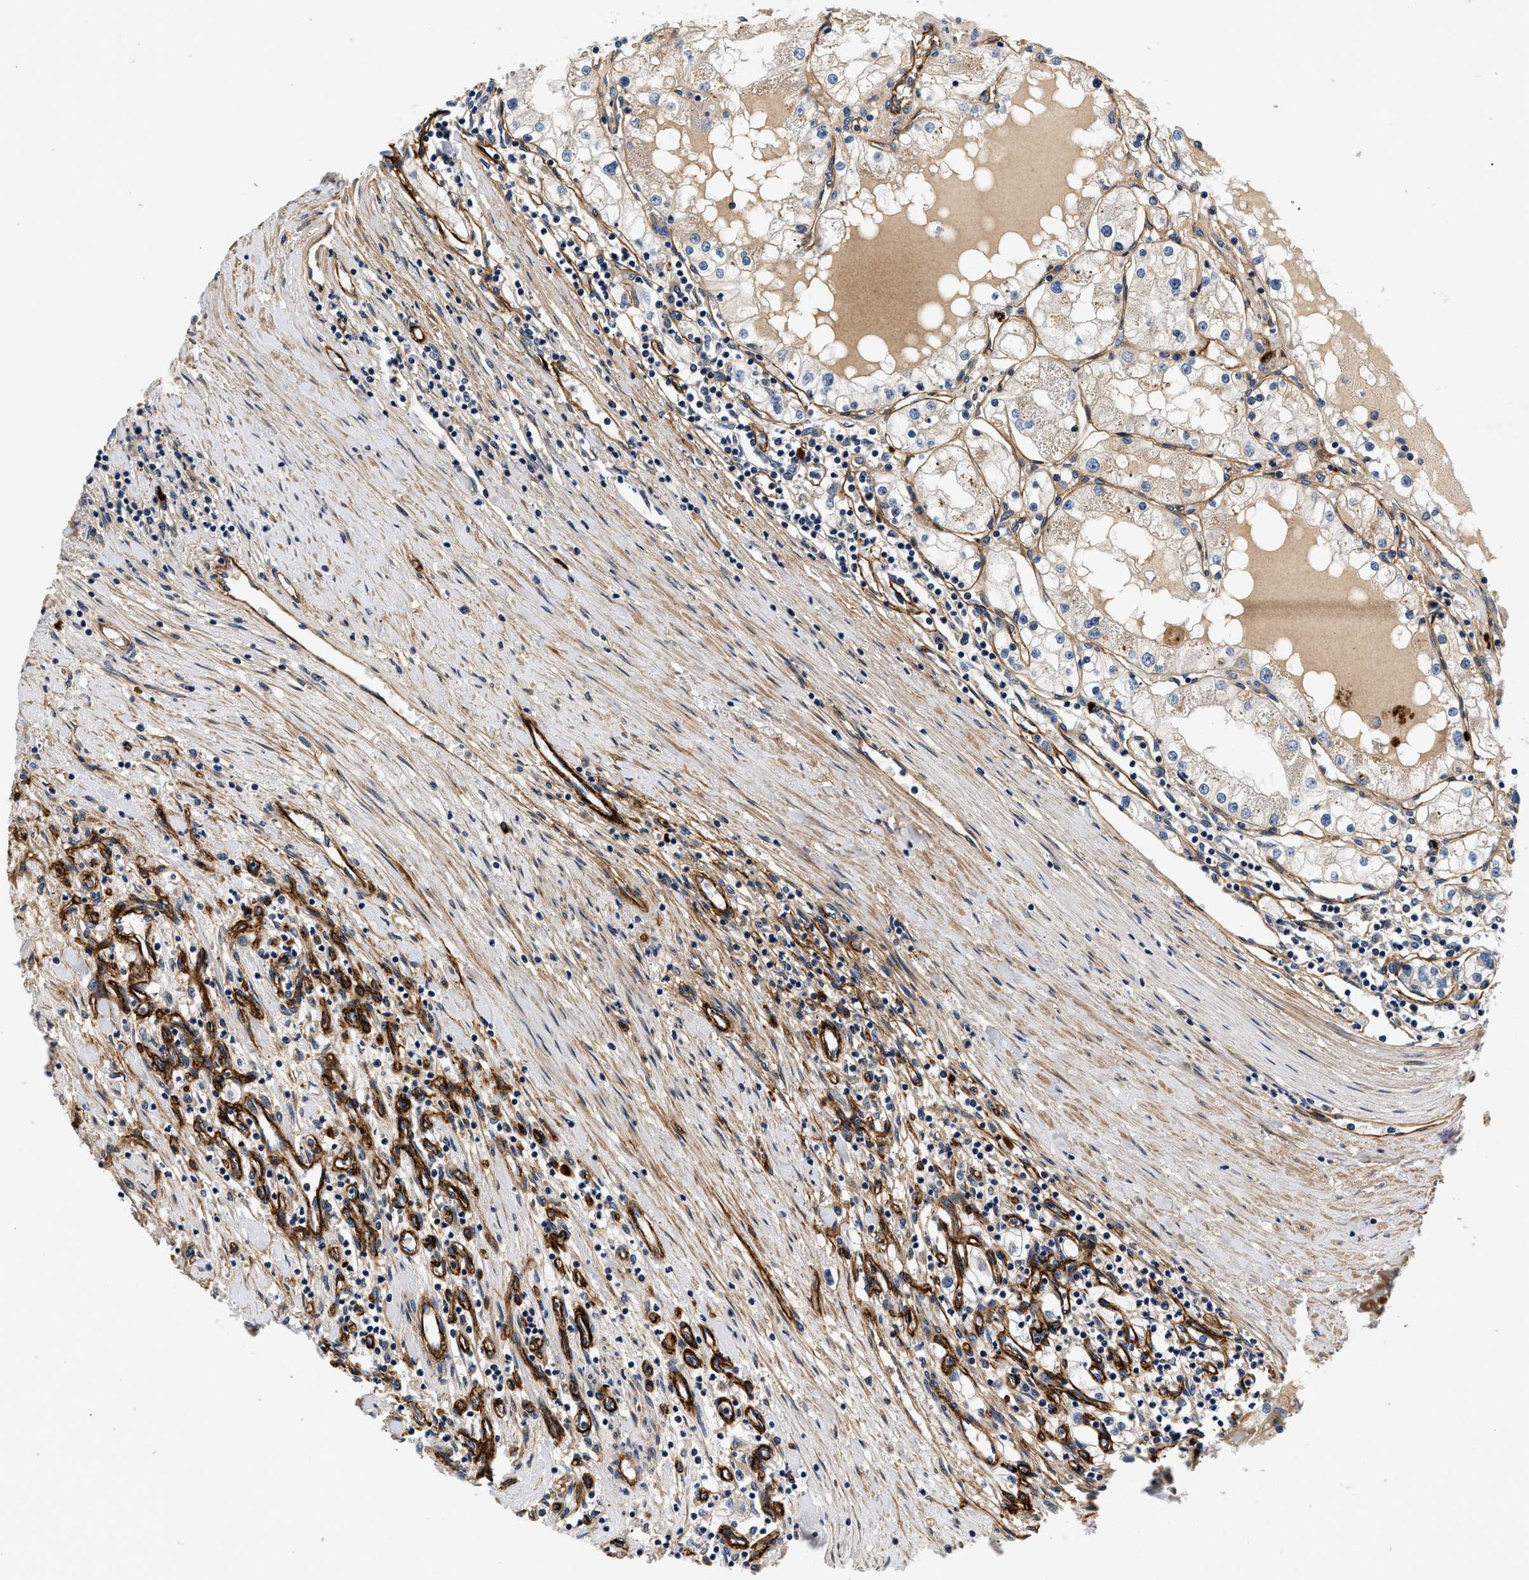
{"staining": {"intensity": "weak", "quantity": "<25%", "location": "cytoplasmic/membranous"}, "tissue": "renal cancer", "cell_type": "Tumor cells", "image_type": "cancer", "snomed": [{"axis": "morphology", "description": "Adenocarcinoma, NOS"}, {"axis": "topography", "description": "Kidney"}], "caption": "A histopathology image of renal adenocarcinoma stained for a protein displays no brown staining in tumor cells.", "gene": "NME6", "patient": {"sex": "male", "age": 68}}